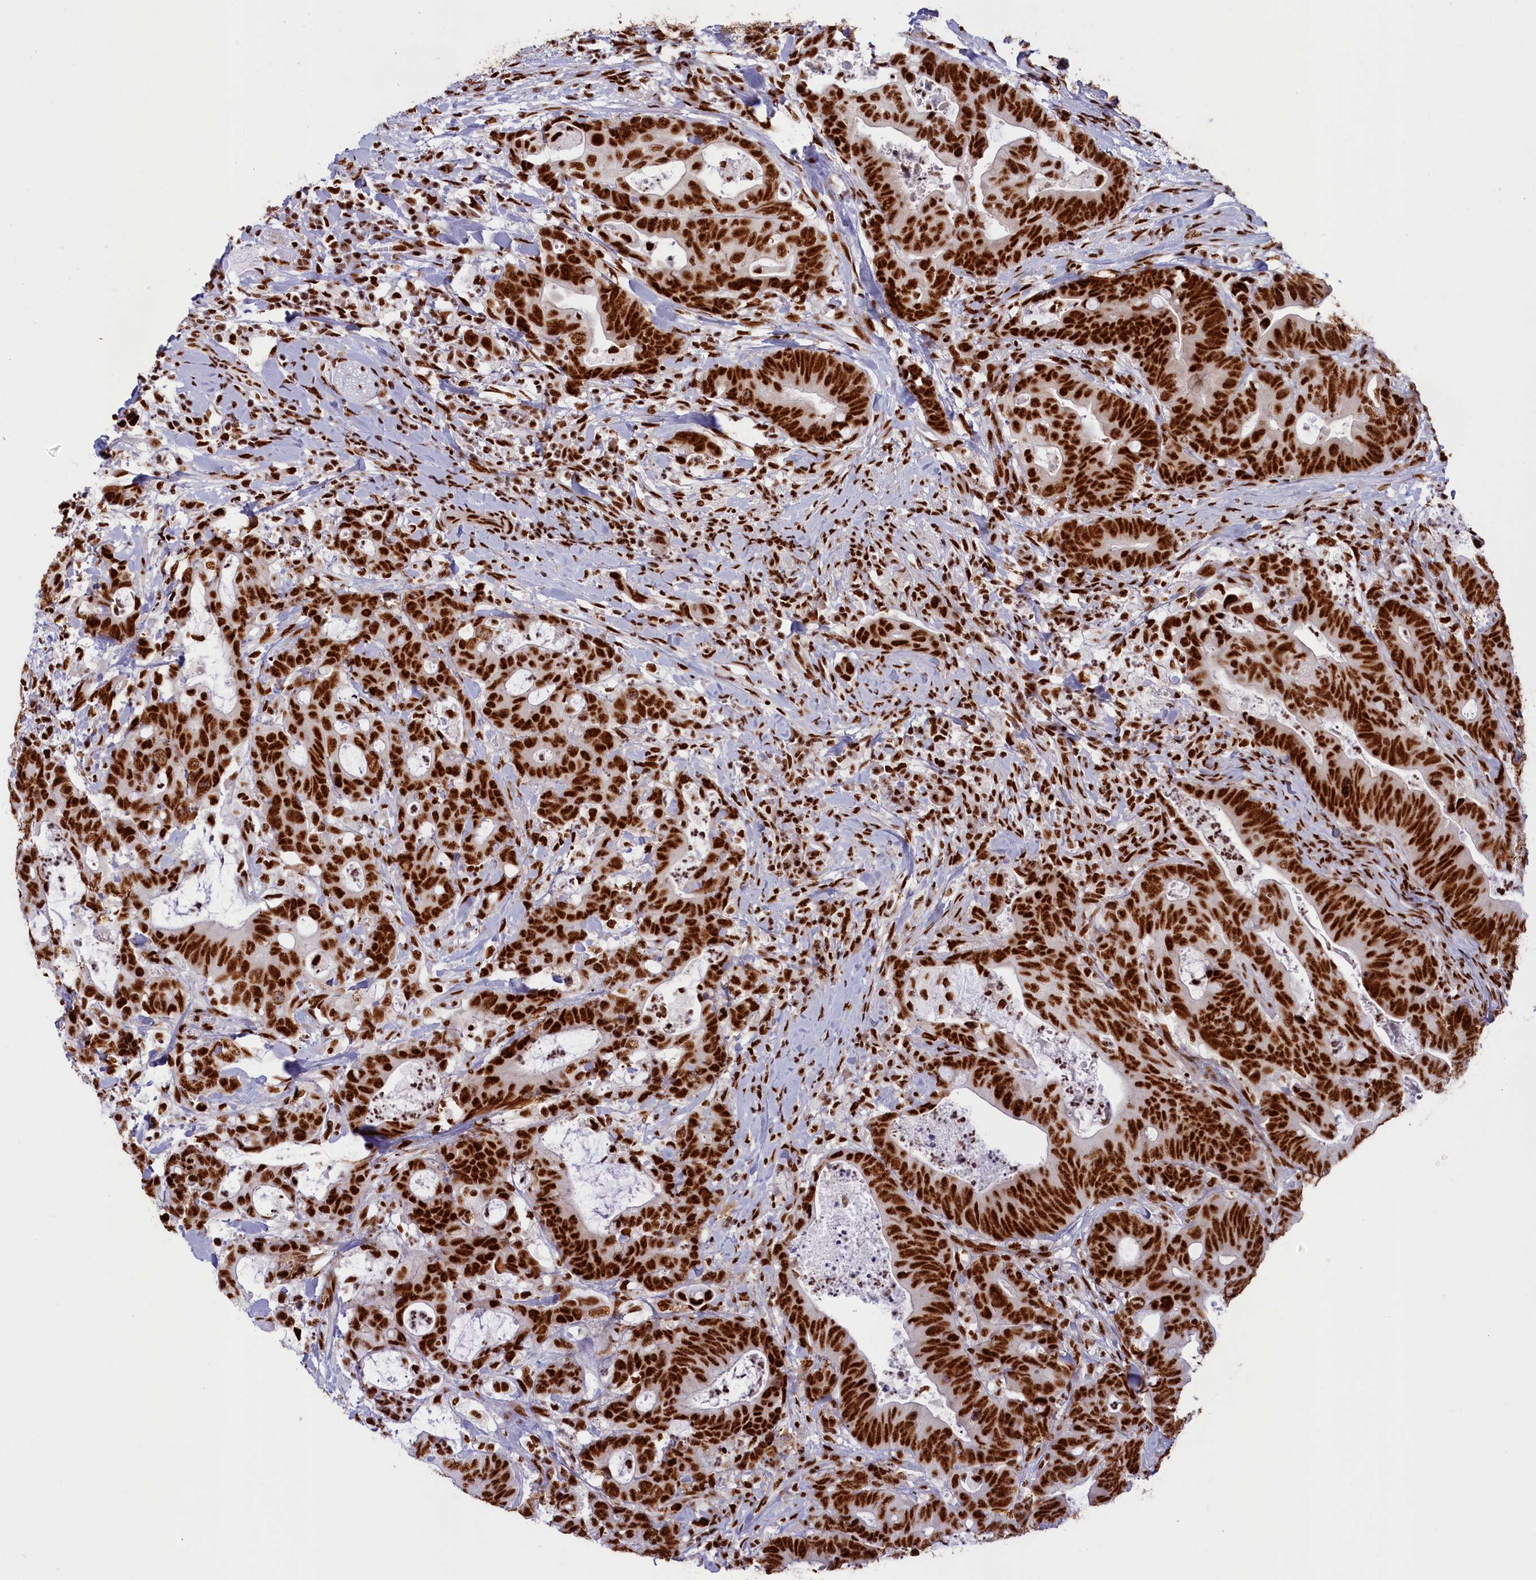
{"staining": {"intensity": "strong", "quantity": ">75%", "location": "nuclear"}, "tissue": "colorectal cancer", "cell_type": "Tumor cells", "image_type": "cancer", "snomed": [{"axis": "morphology", "description": "Adenocarcinoma, NOS"}, {"axis": "topography", "description": "Colon"}], "caption": "Immunohistochemical staining of colorectal cancer demonstrates strong nuclear protein positivity in about >75% of tumor cells.", "gene": "SNRNP70", "patient": {"sex": "female", "age": 82}}